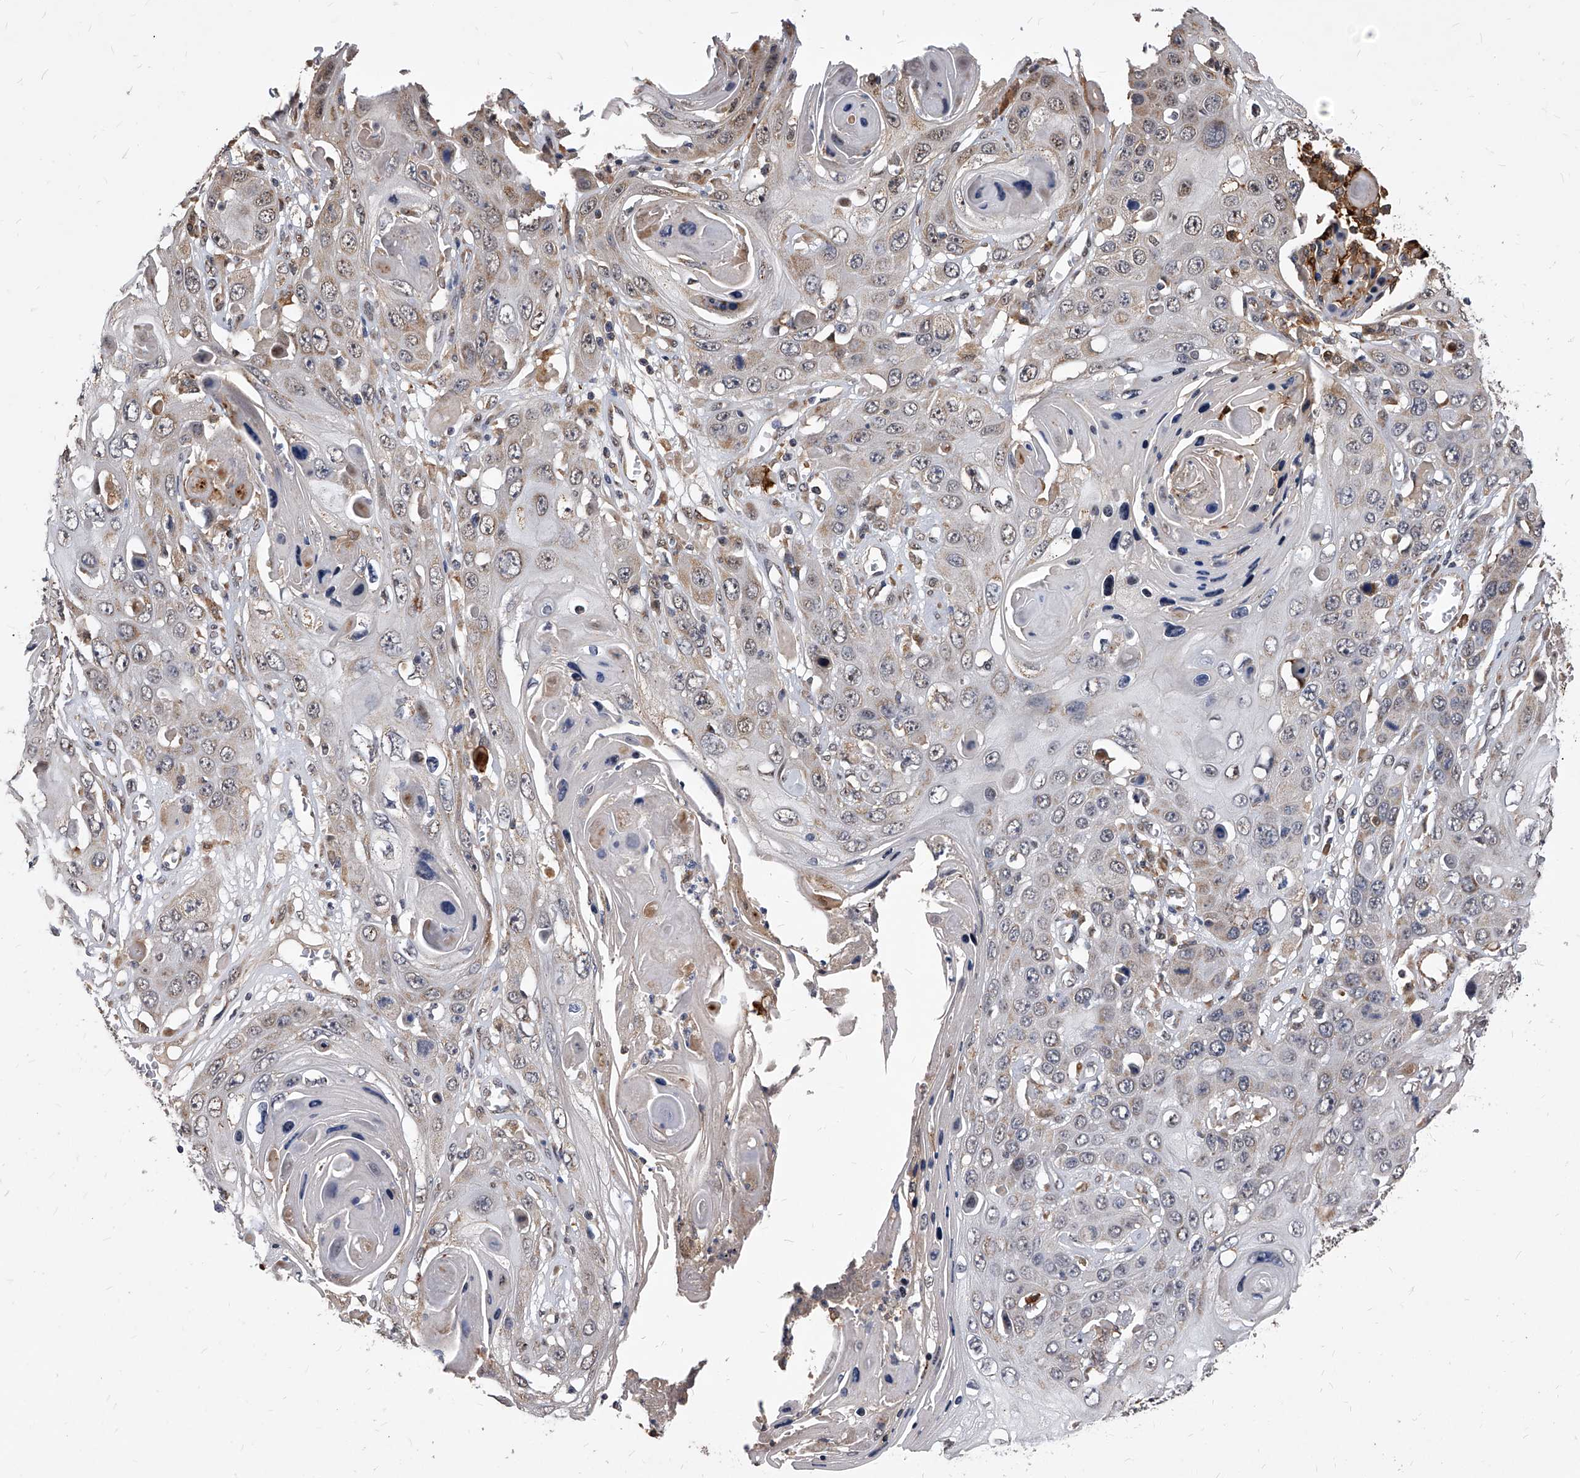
{"staining": {"intensity": "weak", "quantity": "<25%", "location": "cytoplasmic/membranous"}, "tissue": "skin cancer", "cell_type": "Tumor cells", "image_type": "cancer", "snomed": [{"axis": "morphology", "description": "Squamous cell carcinoma, NOS"}, {"axis": "topography", "description": "Skin"}], "caption": "Immunohistochemistry micrograph of neoplastic tissue: skin cancer stained with DAB shows no significant protein expression in tumor cells.", "gene": "SOBP", "patient": {"sex": "male", "age": 55}}